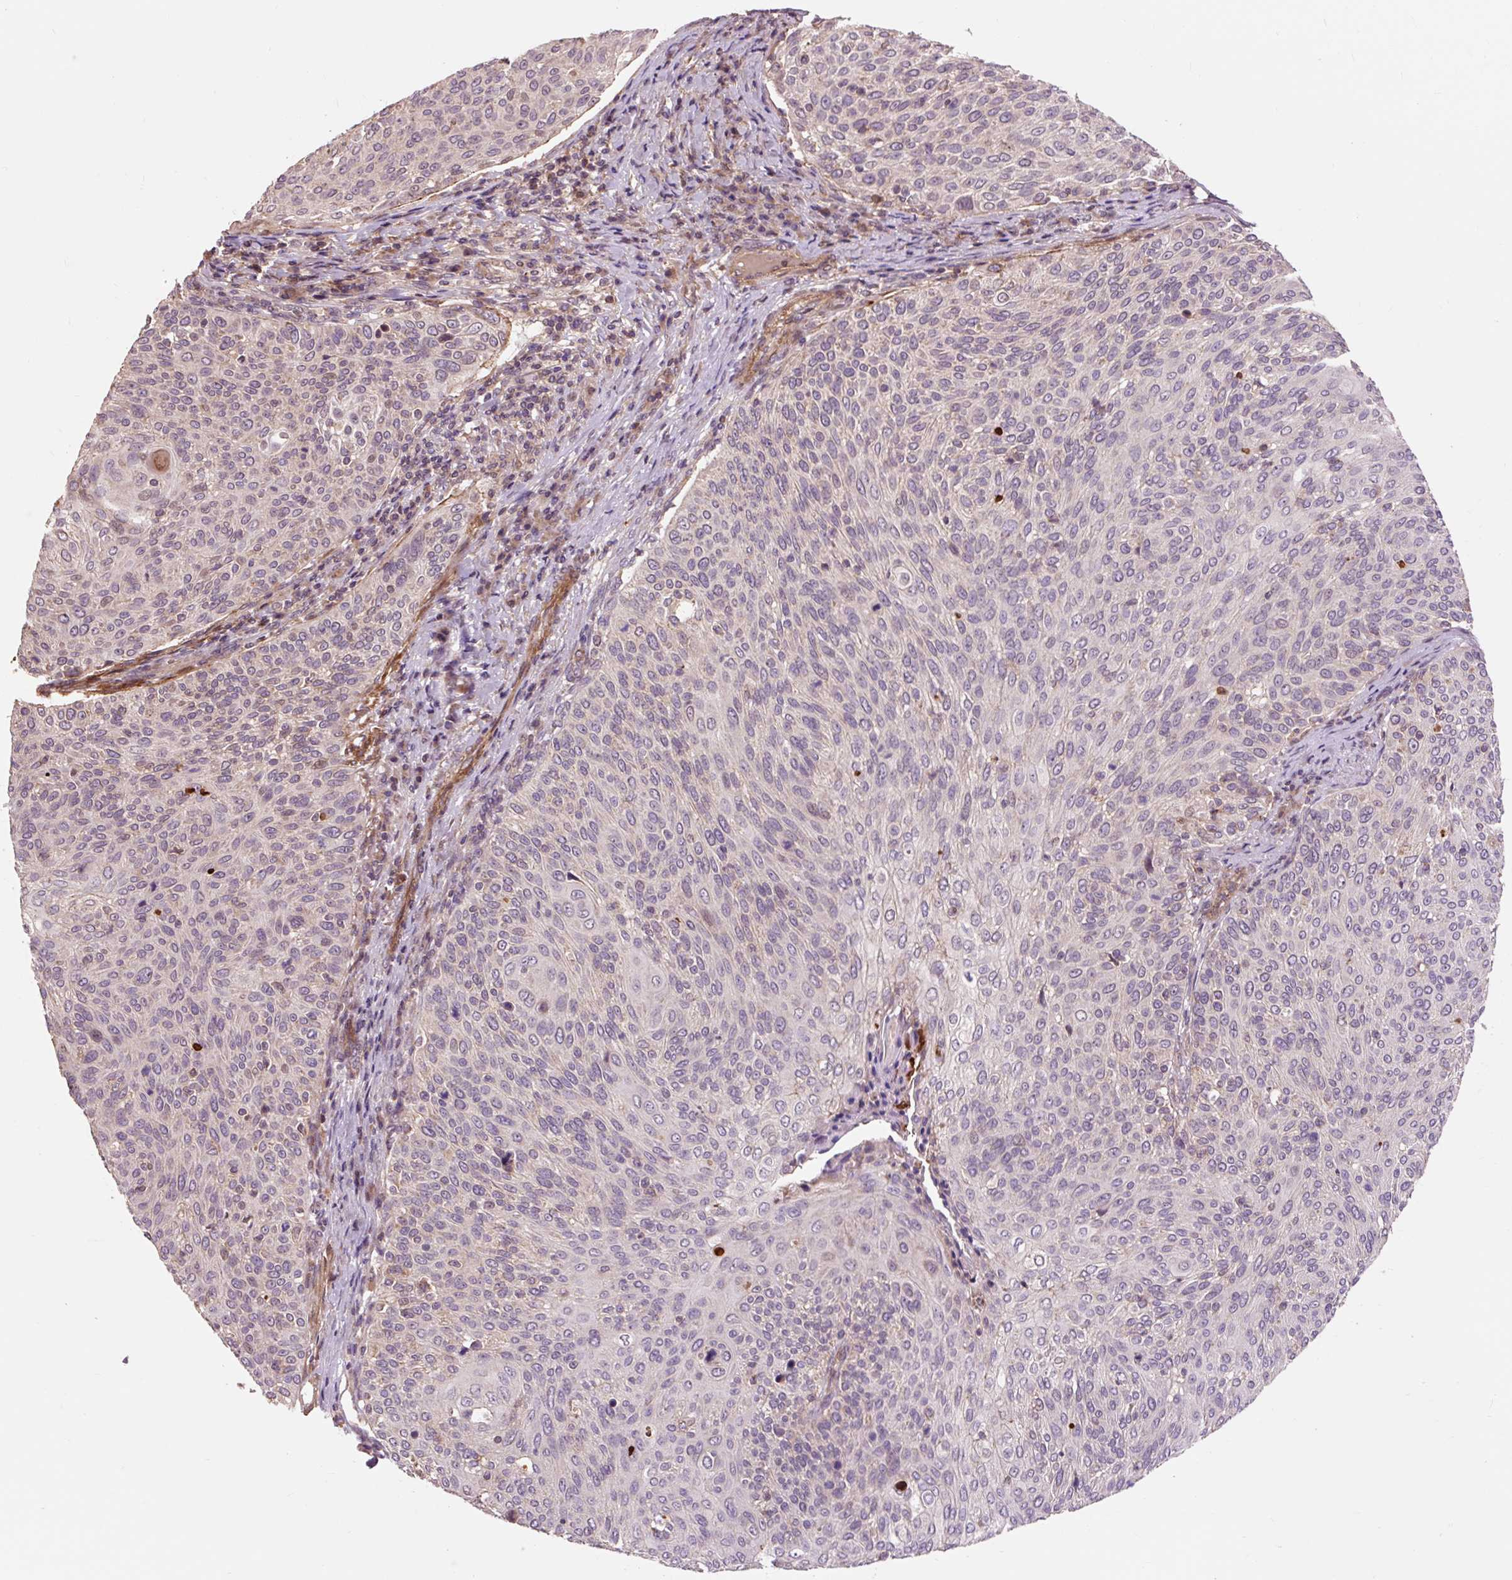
{"staining": {"intensity": "negative", "quantity": "none", "location": "none"}, "tissue": "cervical cancer", "cell_type": "Tumor cells", "image_type": "cancer", "snomed": [{"axis": "morphology", "description": "Squamous cell carcinoma, NOS"}, {"axis": "topography", "description": "Cervix"}], "caption": "An IHC photomicrograph of cervical squamous cell carcinoma is shown. There is no staining in tumor cells of cervical squamous cell carcinoma. Nuclei are stained in blue.", "gene": "PRIMPOL", "patient": {"sex": "female", "age": 31}}